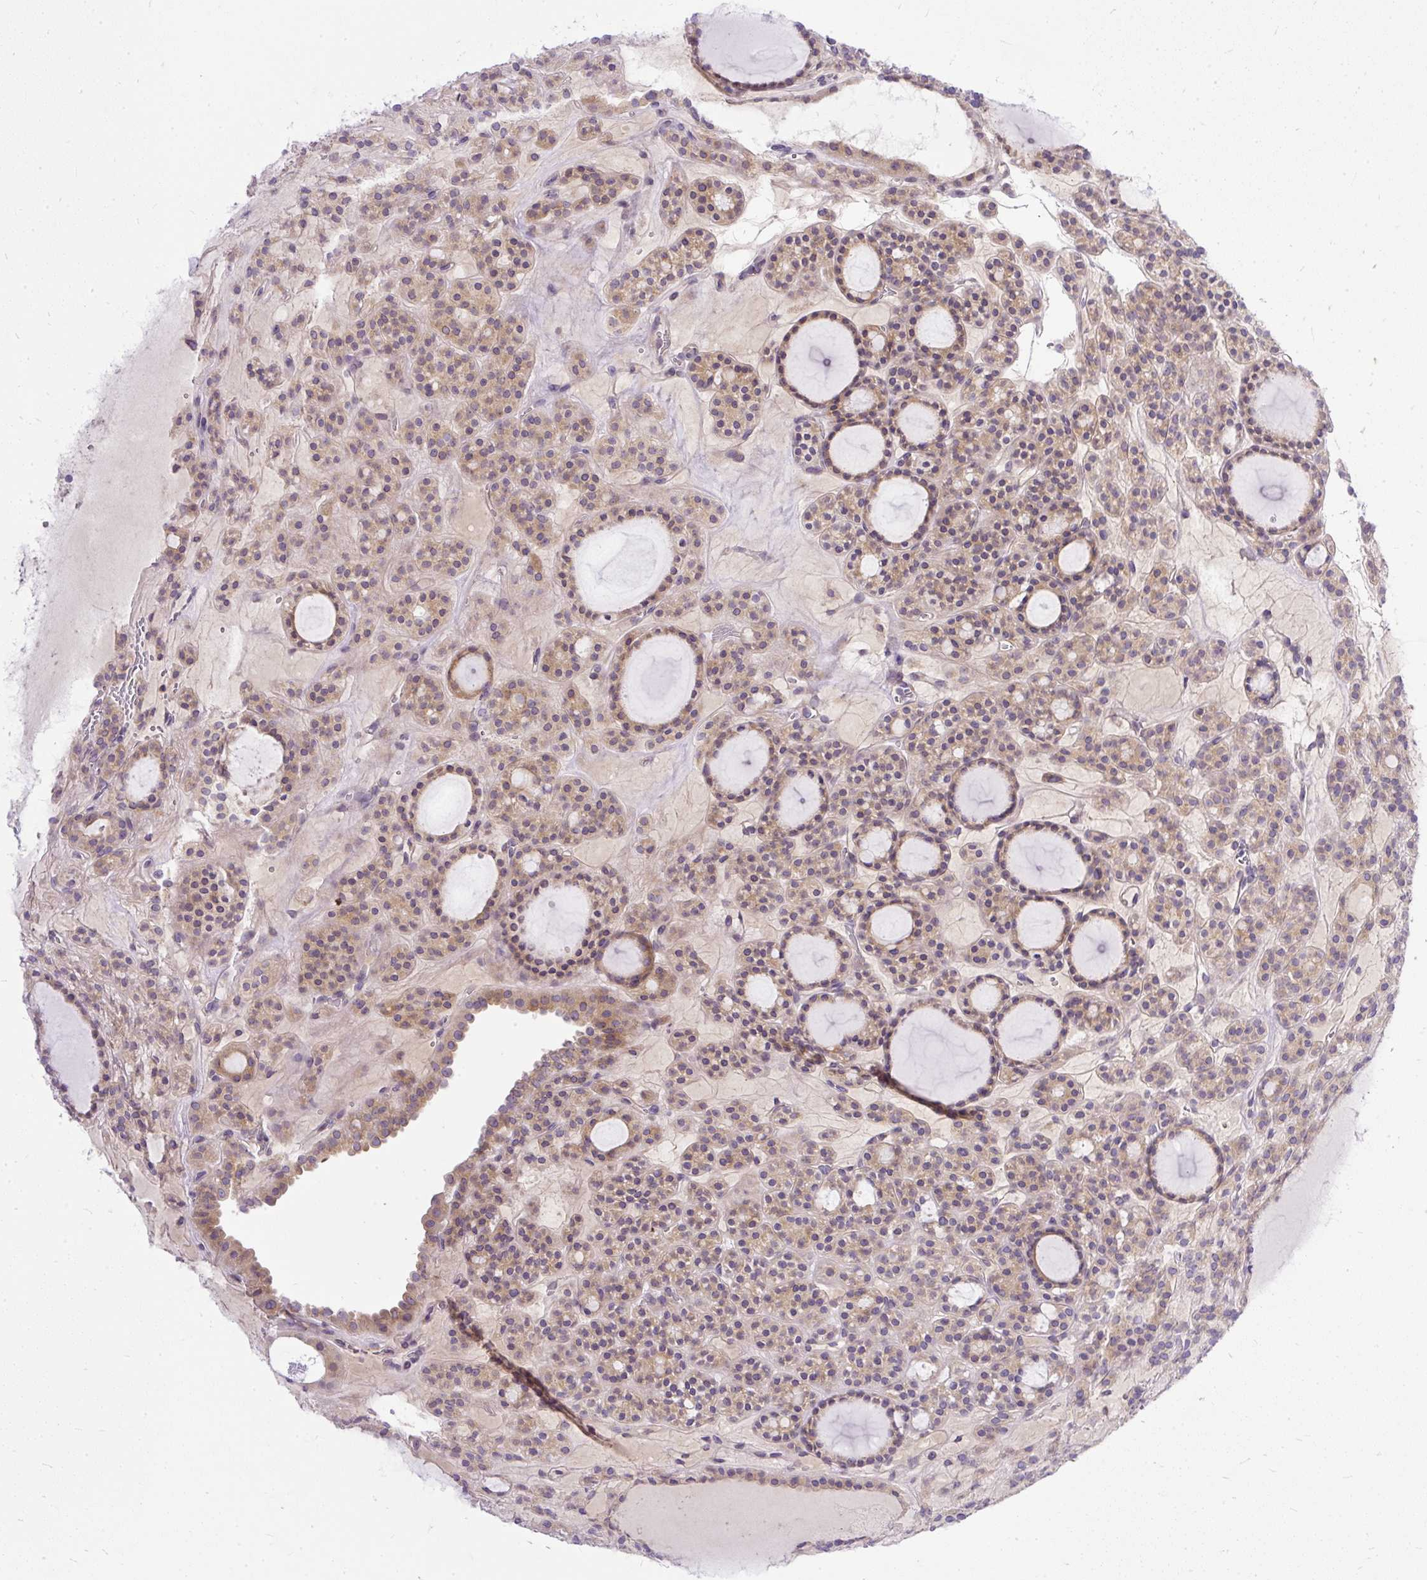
{"staining": {"intensity": "weak", "quantity": "25%-75%", "location": "cytoplasmic/membranous"}, "tissue": "thyroid cancer", "cell_type": "Tumor cells", "image_type": "cancer", "snomed": [{"axis": "morphology", "description": "Follicular adenoma carcinoma, NOS"}, {"axis": "topography", "description": "Thyroid gland"}], "caption": "A high-resolution photomicrograph shows immunohistochemistry staining of follicular adenoma carcinoma (thyroid), which demonstrates weak cytoplasmic/membranous expression in about 25%-75% of tumor cells. The protein of interest is stained brown, and the nuclei are stained in blue (DAB IHC with brightfield microscopy, high magnification).", "gene": "AMFR", "patient": {"sex": "female", "age": 63}}